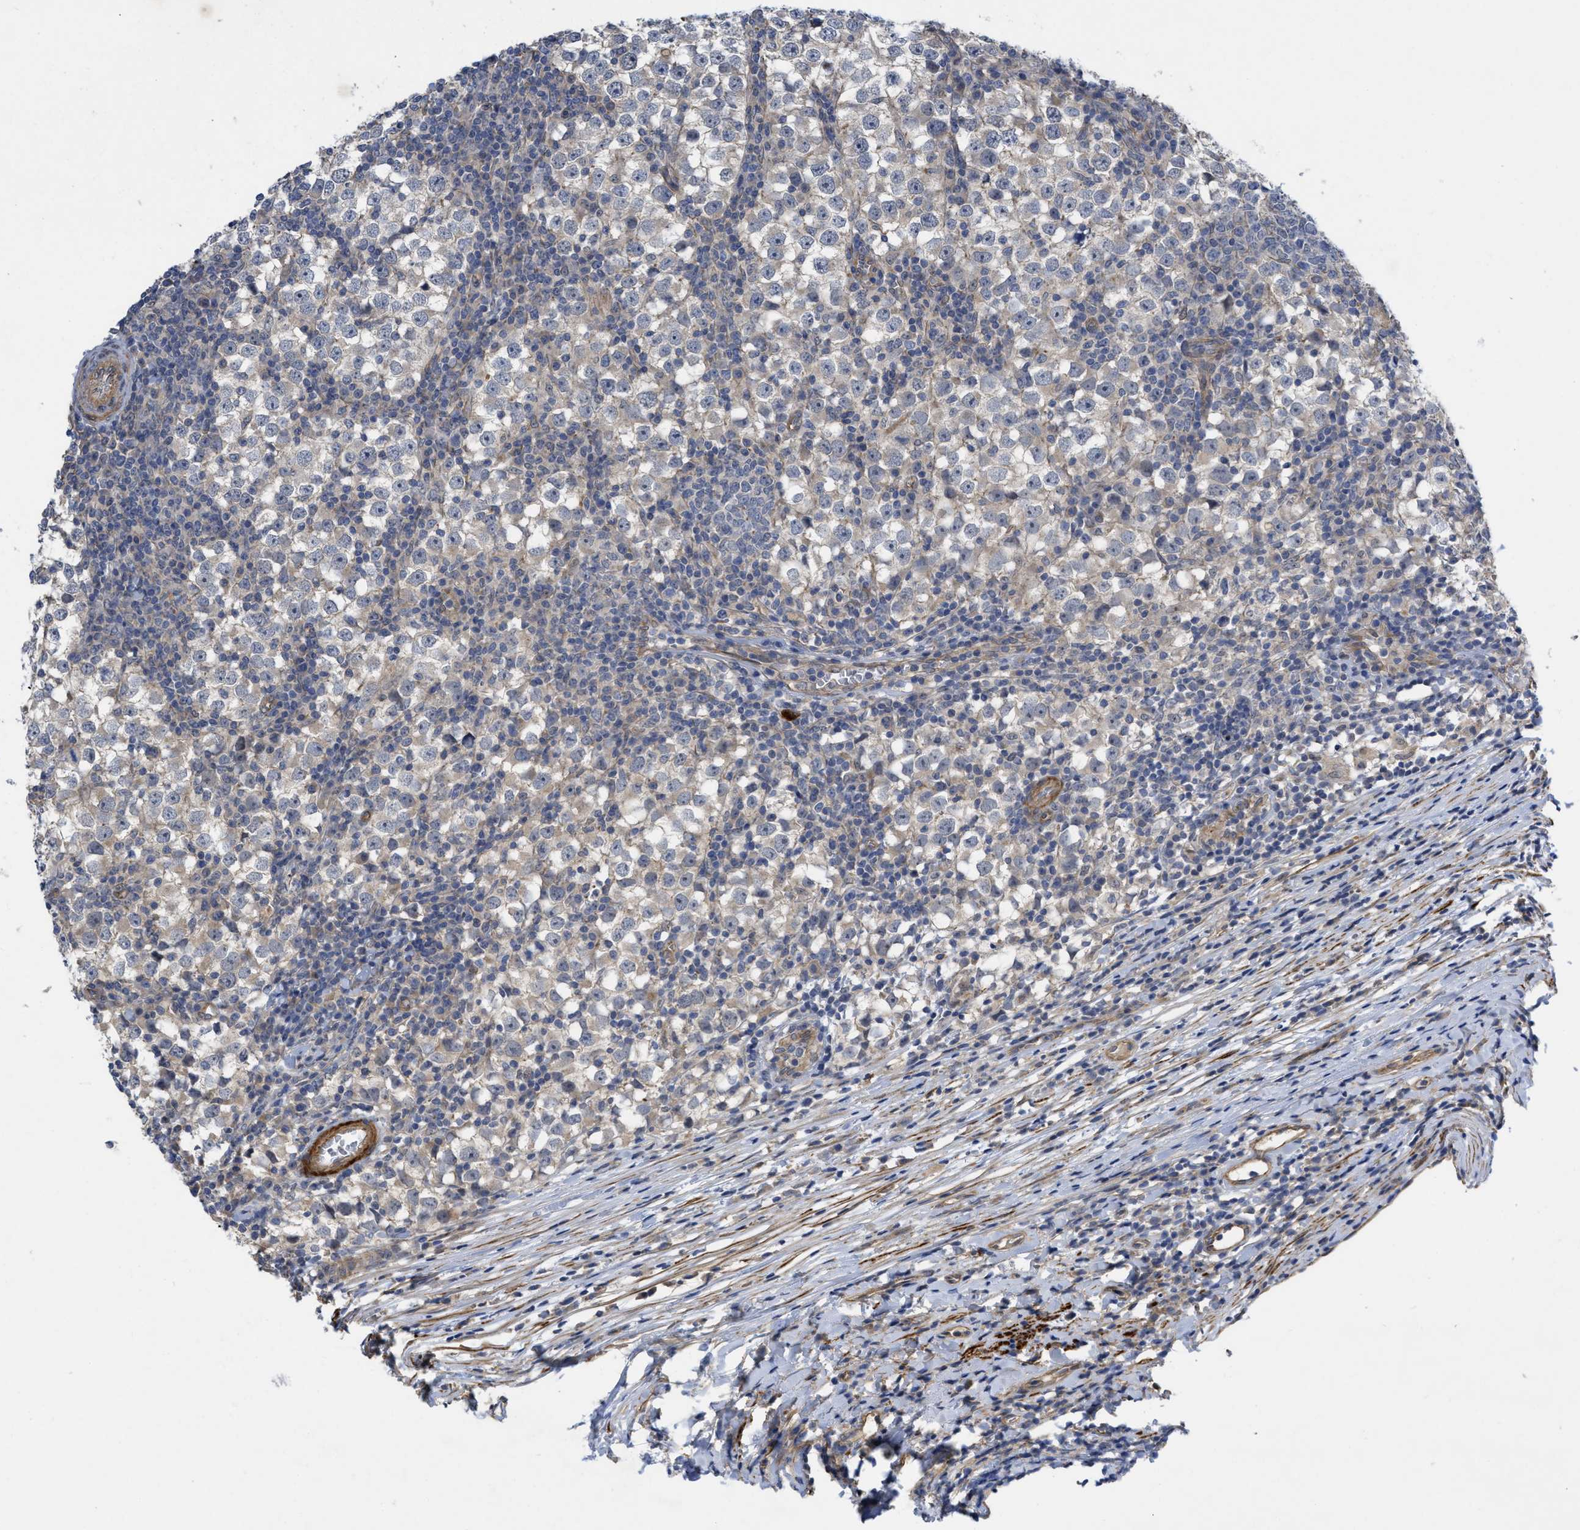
{"staining": {"intensity": "weak", "quantity": "25%-75%", "location": "cytoplasmic/membranous"}, "tissue": "testis cancer", "cell_type": "Tumor cells", "image_type": "cancer", "snomed": [{"axis": "morphology", "description": "Seminoma, NOS"}, {"axis": "topography", "description": "Testis"}], "caption": "A high-resolution histopathology image shows immunohistochemistry (IHC) staining of testis cancer, which displays weak cytoplasmic/membranous positivity in about 25%-75% of tumor cells.", "gene": "ARHGEF26", "patient": {"sex": "male", "age": 65}}